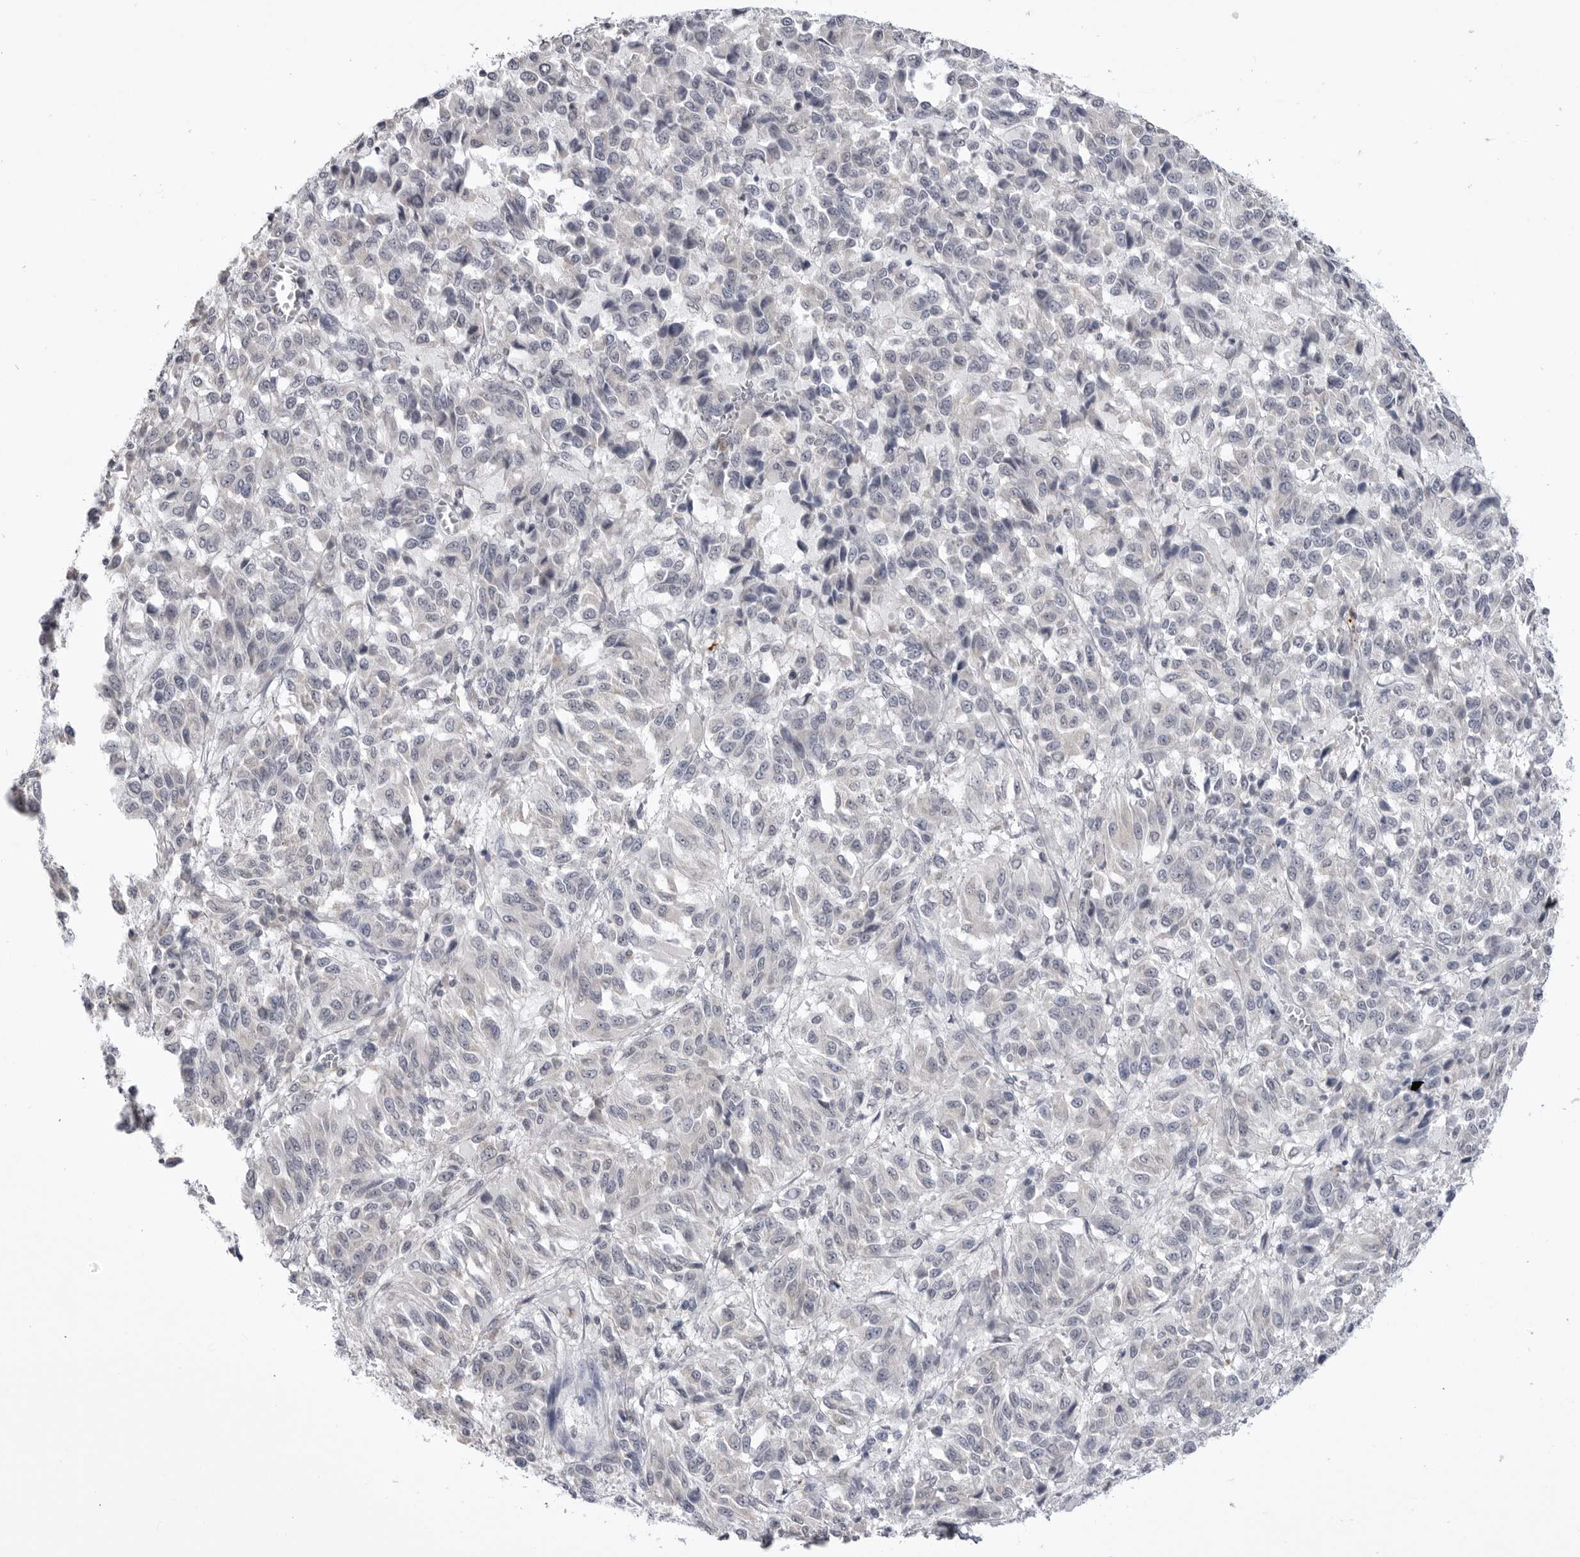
{"staining": {"intensity": "negative", "quantity": "none", "location": "none"}, "tissue": "melanoma", "cell_type": "Tumor cells", "image_type": "cancer", "snomed": [{"axis": "morphology", "description": "Malignant melanoma, Metastatic site"}, {"axis": "topography", "description": "Lung"}], "caption": "Immunohistochemistry image of melanoma stained for a protein (brown), which exhibits no staining in tumor cells.", "gene": "STAP2", "patient": {"sex": "male", "age": 64}}